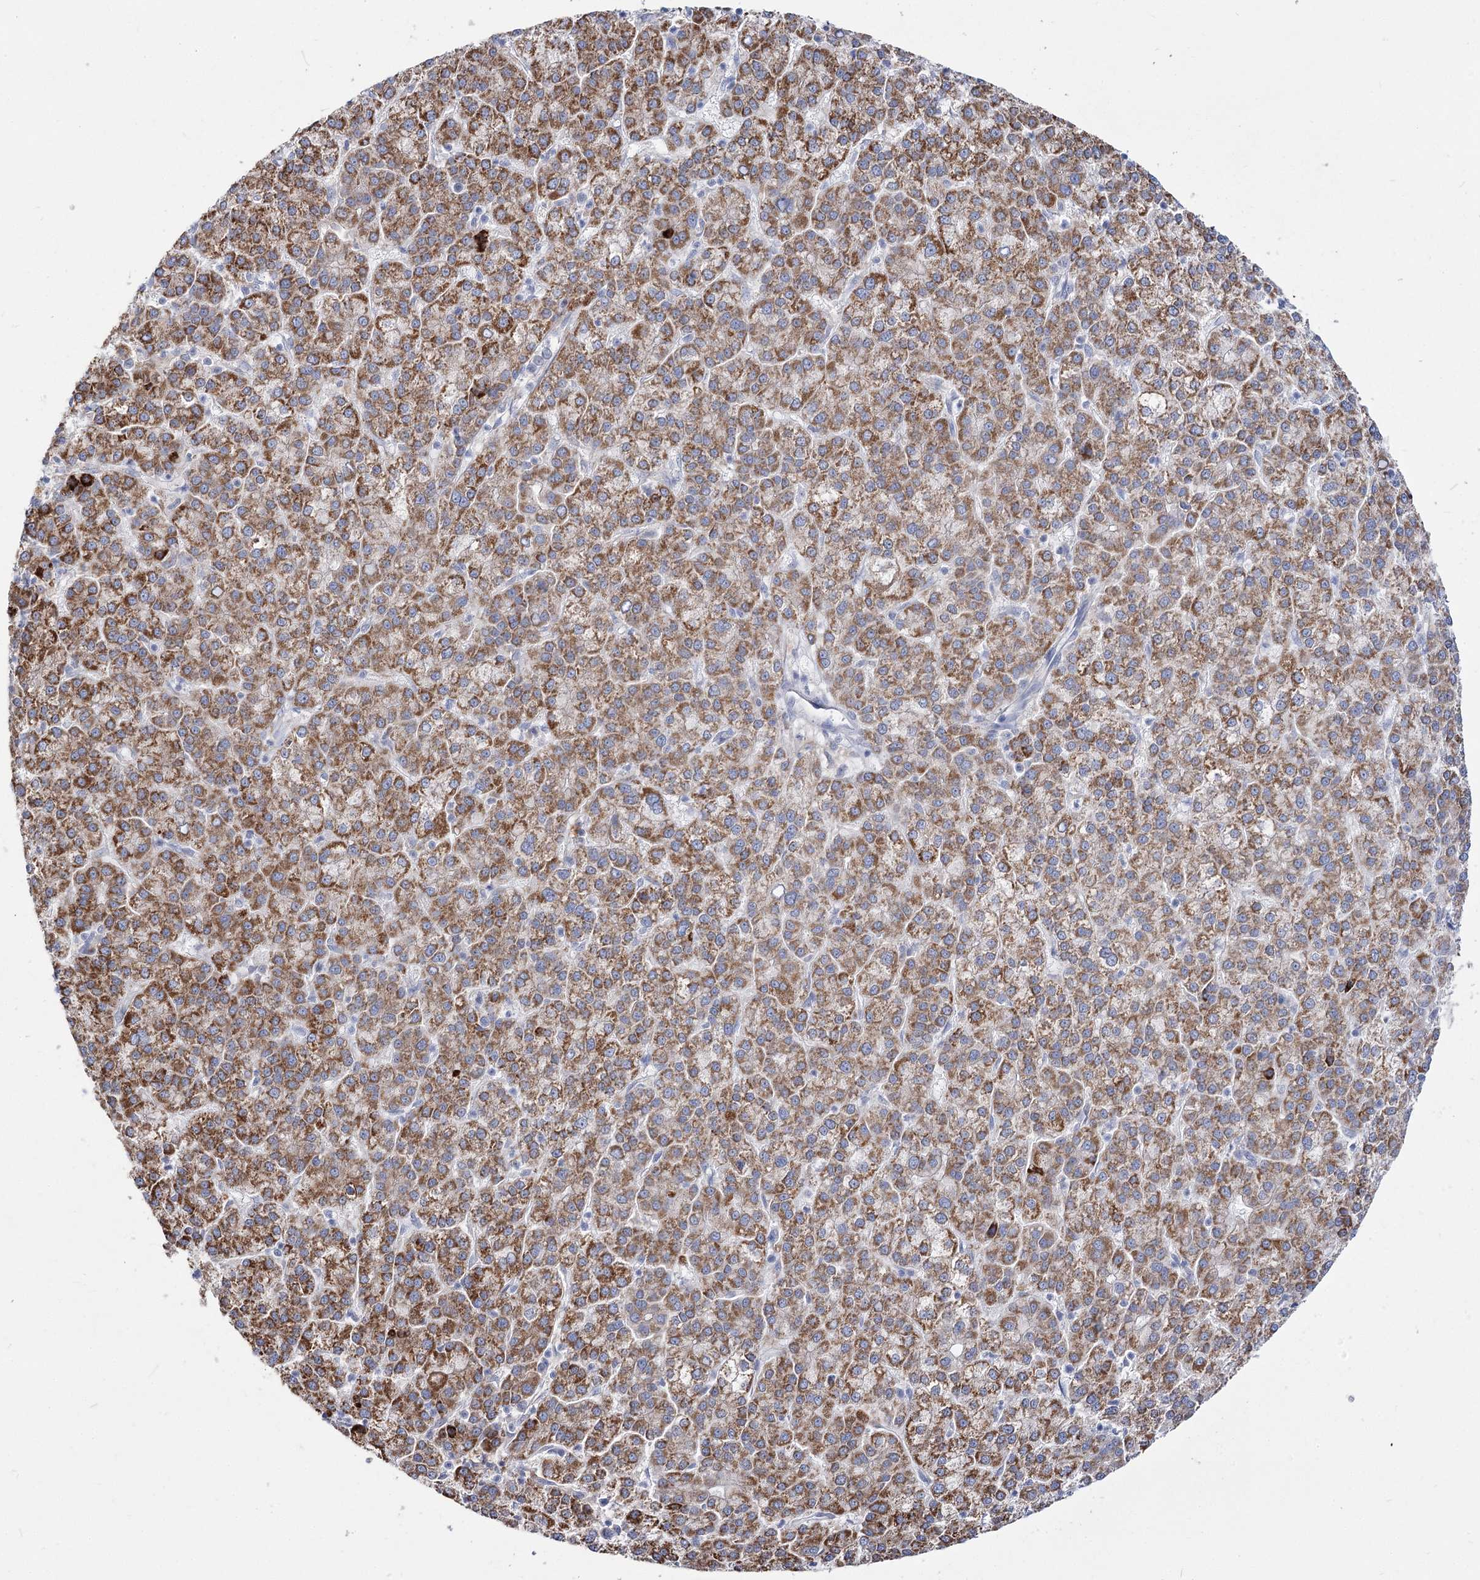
{"staining": {"intensity": "moderate", "quantity": ">75%", "location": "cytoplasmic/membranous"}, "tissue": "liver cancer", "cell_type": "Tumor cells", "image_type": "cancer", "snomed": [{"axis": "morphology", "description": "Carcinoma, Hepatocellular, NOS"}, {"axis": "topography", "description": "Liver"}], "caption": "About >75% of tumor cells in hepatocellular carcinoma (liver) show moderate cytoplasmic/membranous protein positivity as visualized by brown immunohistochemical staining.", "gene": "SUOX", "patient": {"sex": "female", "age": 58}}